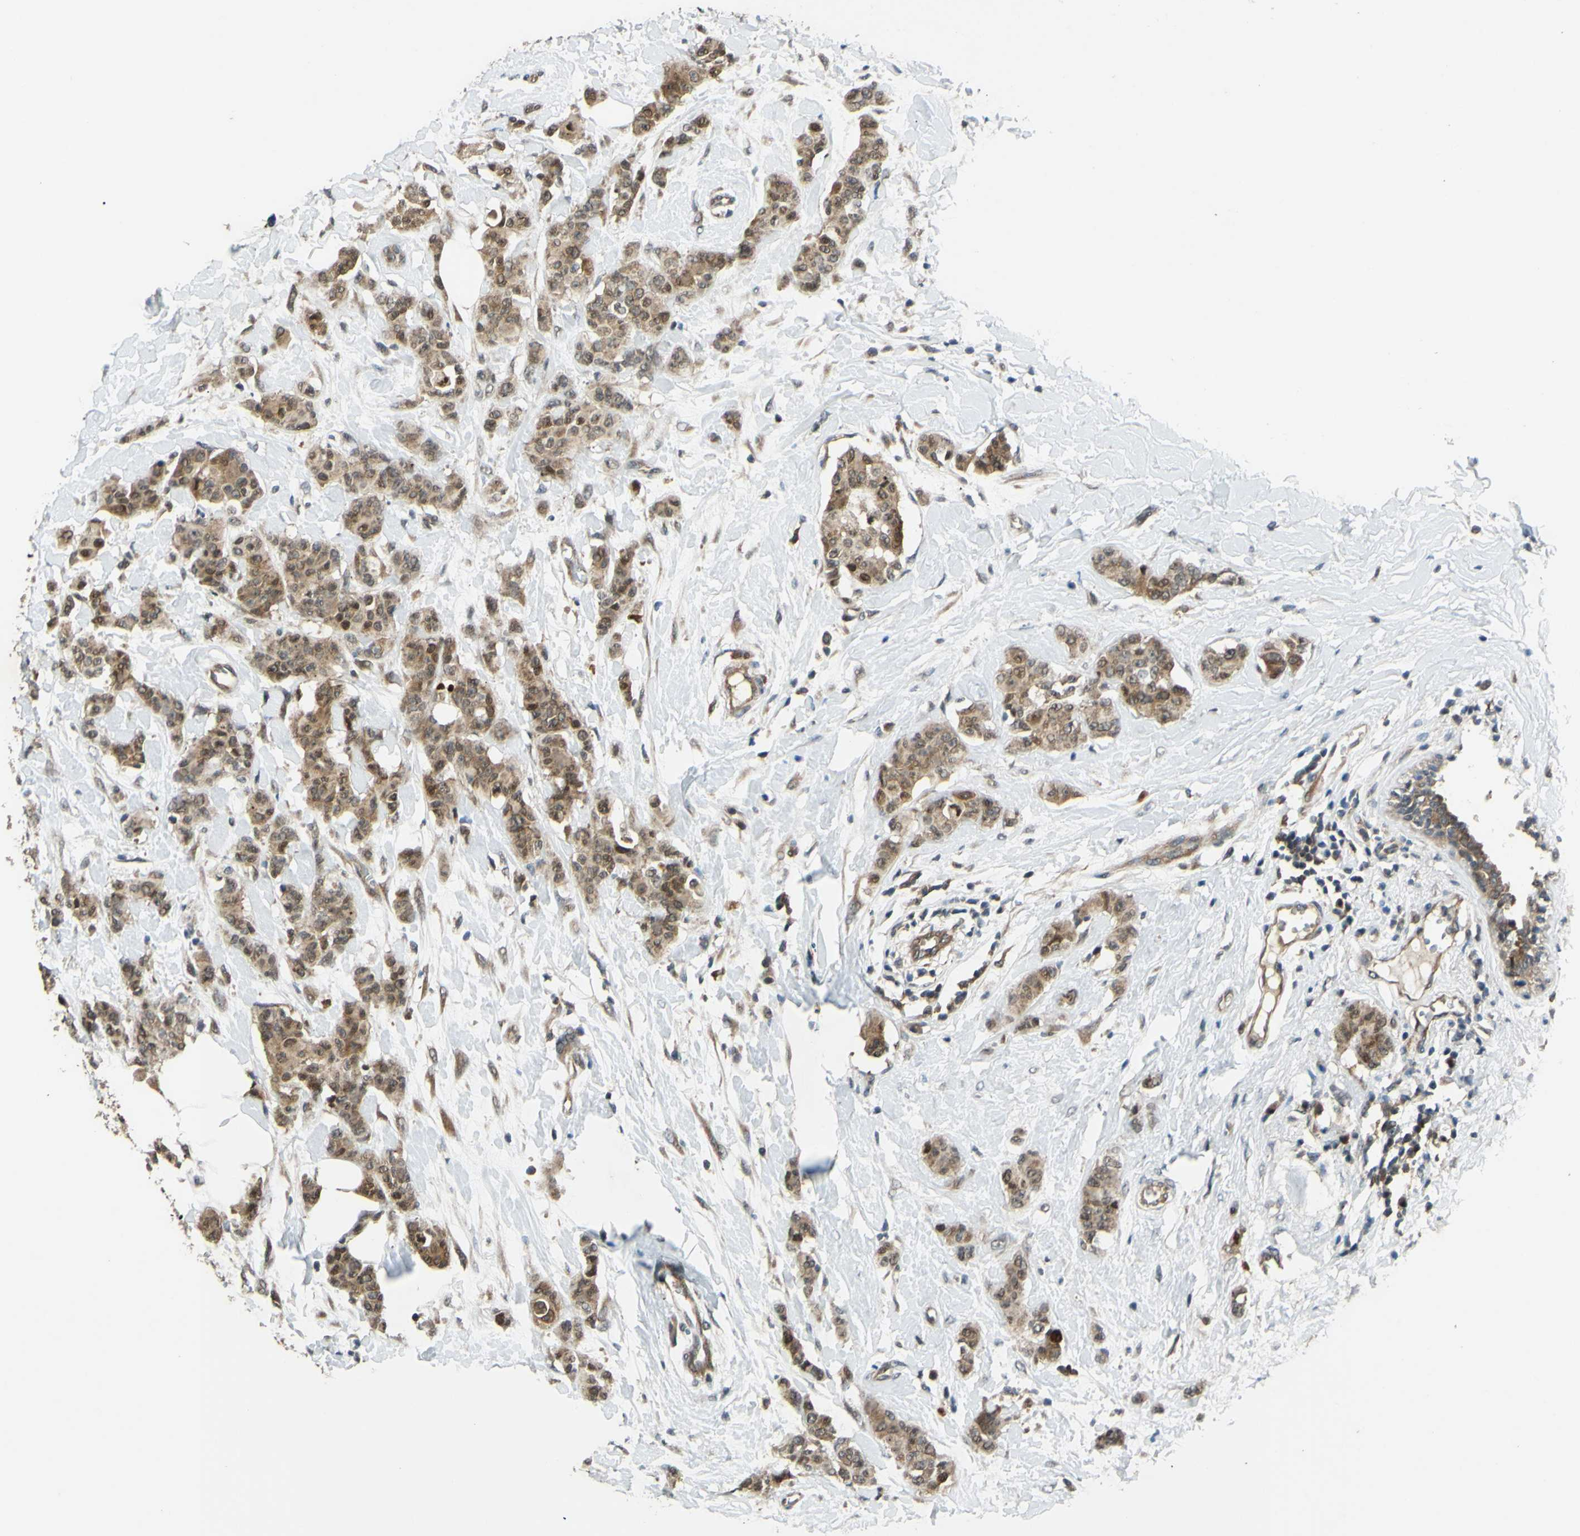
{"staining": {"intensity": "moderate", "quantity": ">75%", "location": "cytoplasmic/membranous"}, "tissue": "breast cancer", "cell_type": "Tumor cells", "image_type": "cancer", "snomed": [{"axis": "morphology", "description": "Normal tissue, NOS"}, {"axis": "morphology", "description": "Duct carcinoma"}, {"axis": "topography", "description": "Breast"}], "caption": "The immunohistochemical stain labels moderate cytoplasmic/membranous positivity in tumor cells of breast intraductal carcinoma tissue. (brown staining indicates protein expression, while blue staining denotes nuclei).", "gene": "ABCC8", "patient": {"sex": "female", "age": 40}}